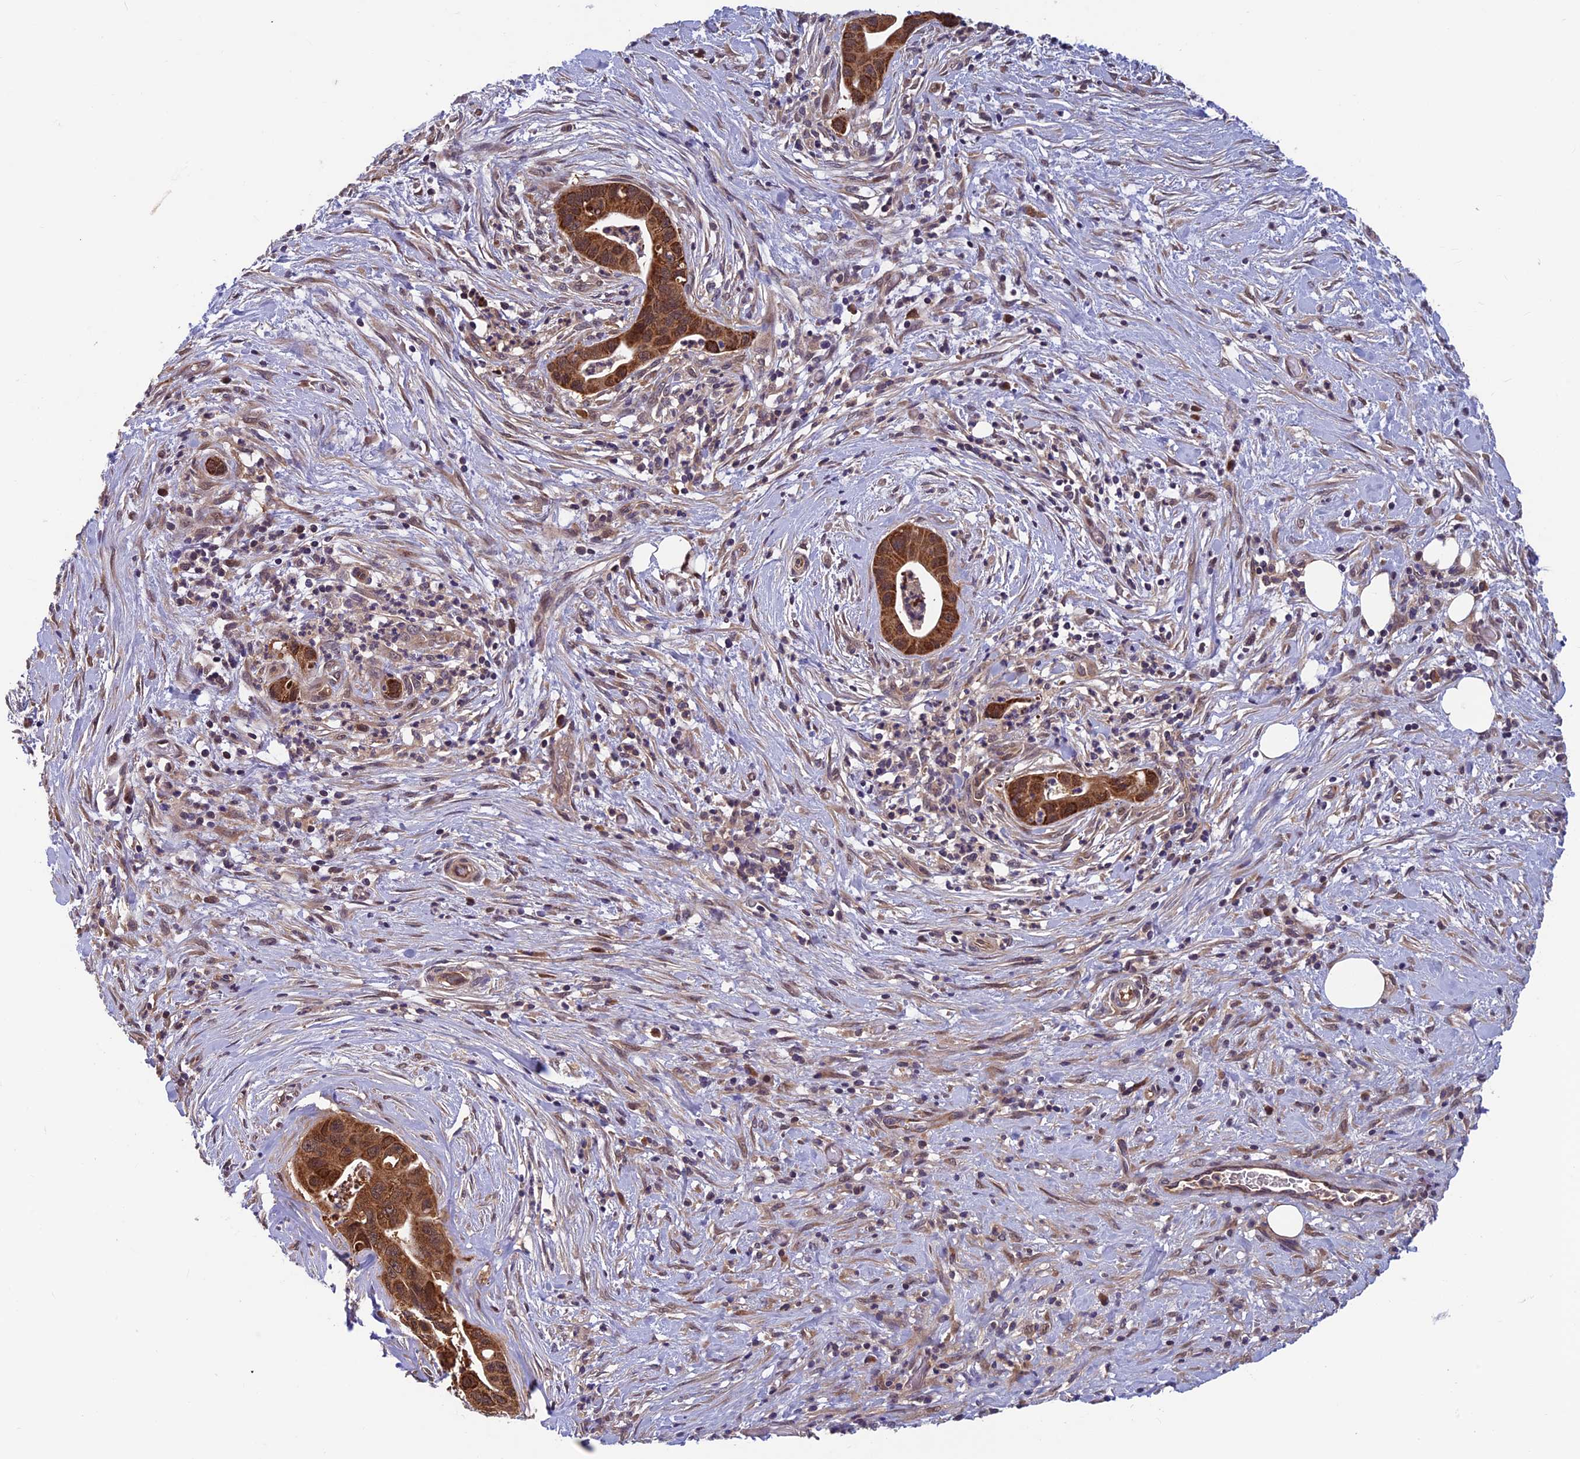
{"staining": {"intensity": "strong", "quantity": ">75%", "location": "cytoplasmic/membranous"}, "tissue": "pancreatic cancer", "cell_type": "Tumor cells", "image_type": "cancer", "snomed": [{"axis": "morphology", "description": "Adenocarcinoma, NOS"}, {"axis": "topography", "description": "Pancreas"}], "caption": "The photomicrograph displays staining of pancreatic cancer, revealing strong cytoplasmic/membranous protein positivity (brown color) within tumor cells.", "gene": "CCDC15", "patient": {"sex": "male", "age": 73}}